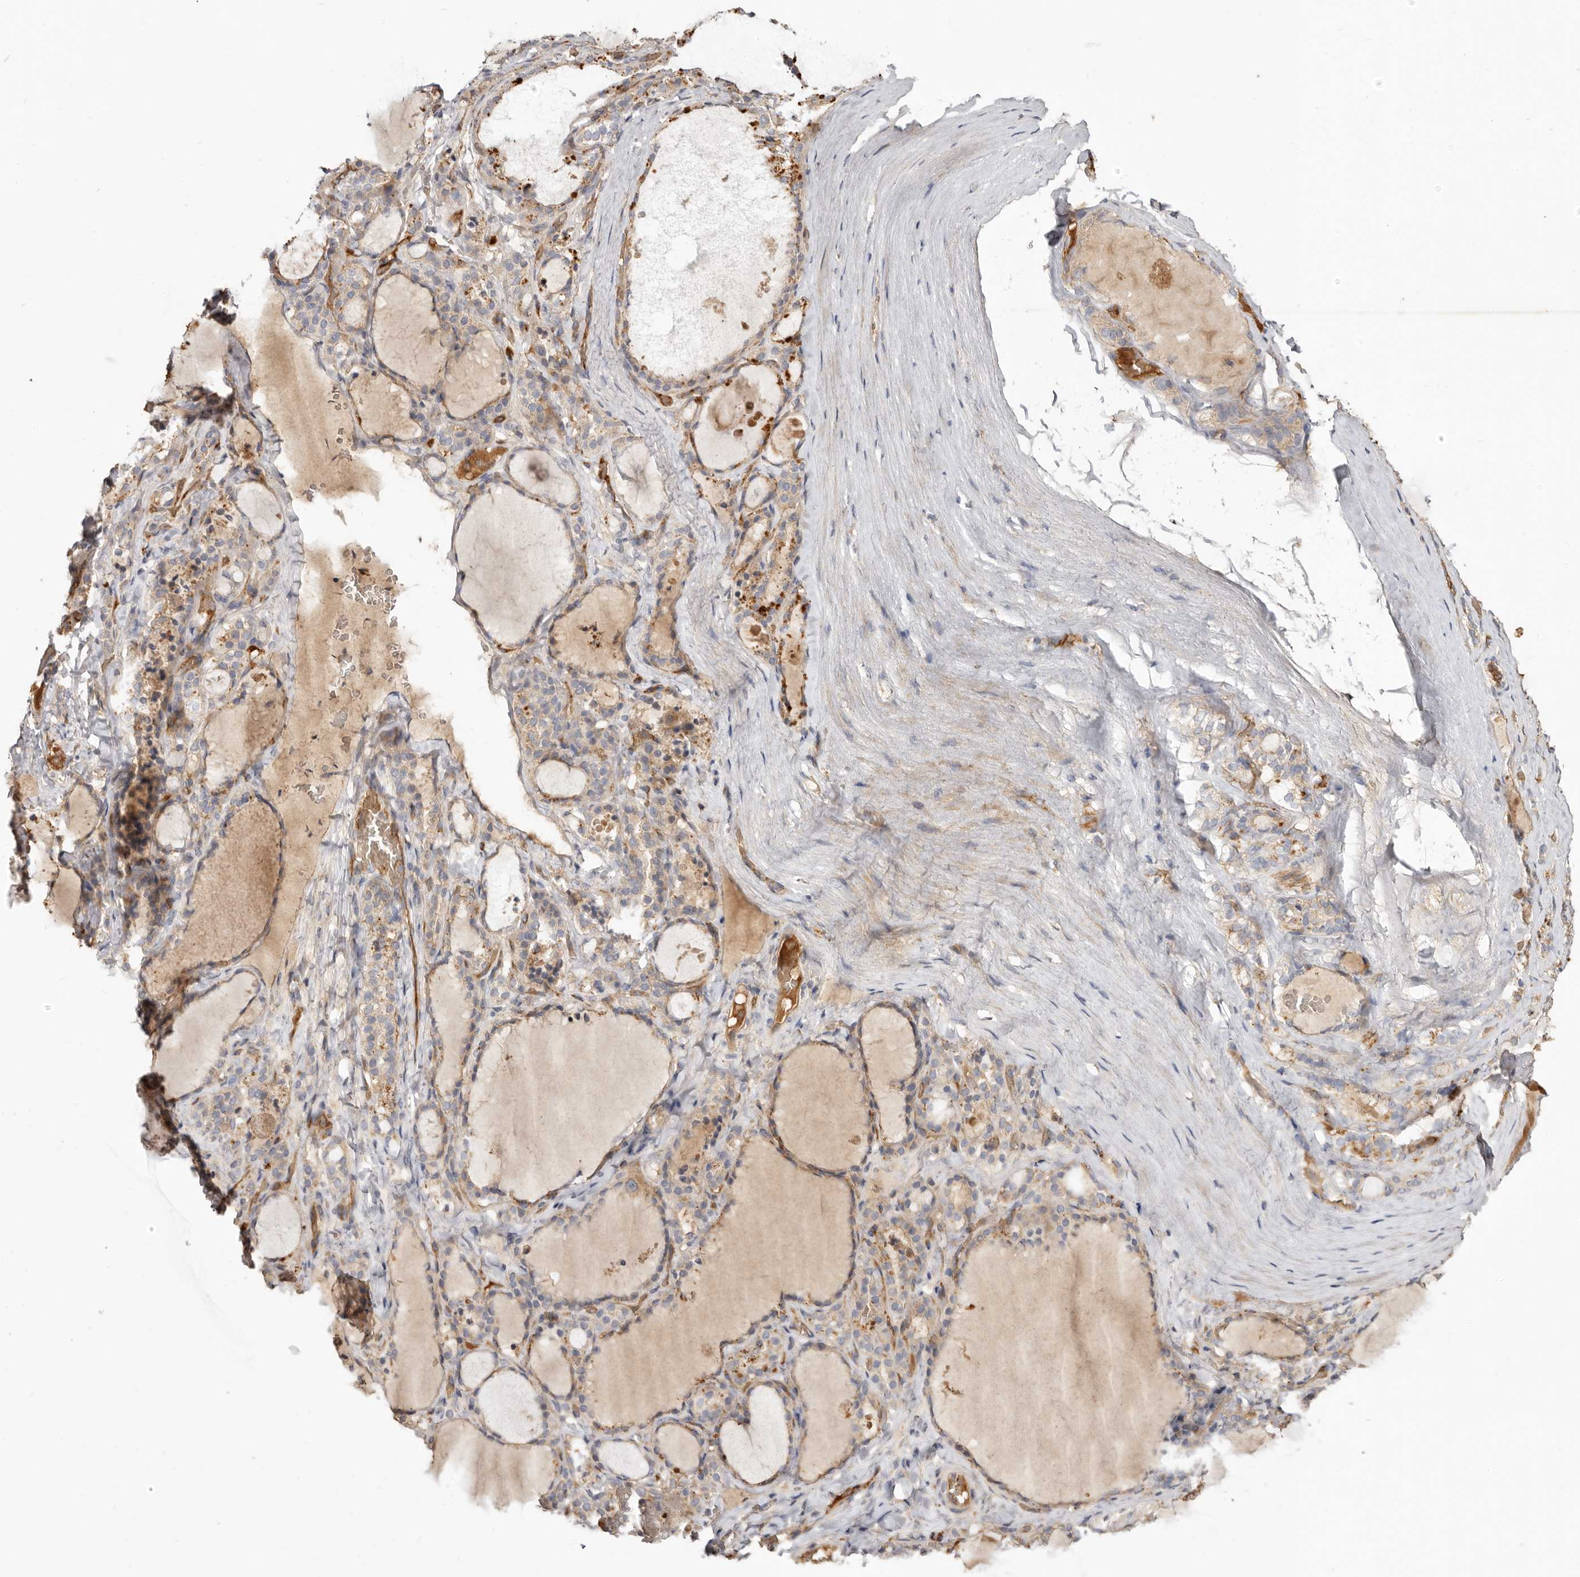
{"staining": {"intensity": "weak", "quantity": ">75%", "location": "cytoplasmic/membranous"}, "tissue": "thyroid gland", "cell_type": "Glandular cells", "image_type": "normal", "snomed": [{"axis": "morphology", "description": "Normal tissue, NOS"}, {"axis": "topography", "description": "Thyroid gland"}], "caption": "Thyroid gland stained with DAB immunohistochemistry (IHC) exhibits low levels of weak cytoplasmic/membranous staining in about >75% of glandular cells.", "gene": "ADAMTS9", "patient": {"sex": "female", "age": 22}}